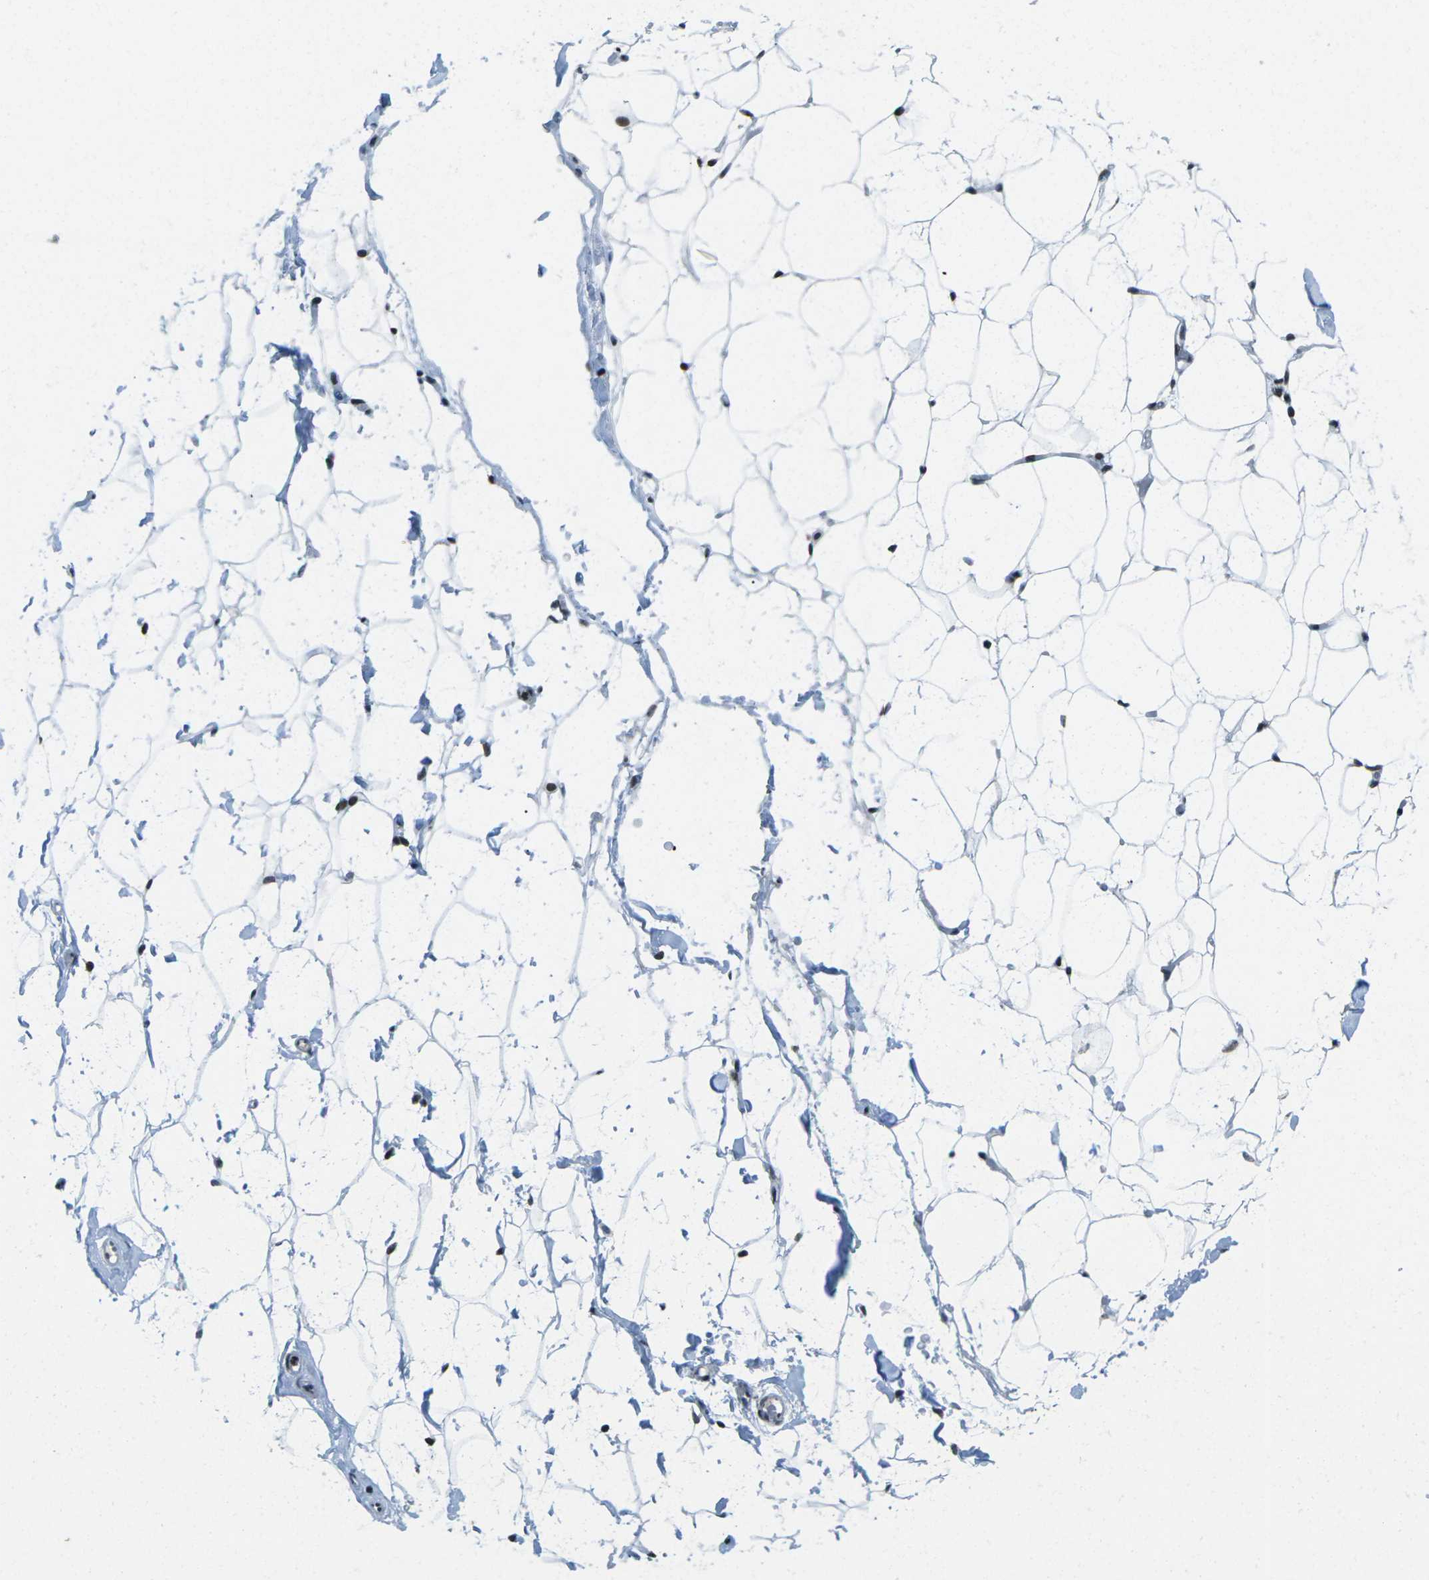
{"staining": {"intensity": "strong", "quantity": ">75%", "location": "nuclear"}, "tissue": "adipose tissue", "cell_type": "Adipocytes", "image_type": "normal", "snomed": [{"axis": "morphology", "description": "Normal tissue, NOS"}, {"axis": "topography", "description": "Breast"}, {"axis": "topography", "description": "Soft tissue"}], "caption": "Immunohistochemical staining of normal human adipose tissue reveals >75% levels of strong nuclear protein expression in approximately >75% of adipocytes. The protein is shown in brown color, while the nuclei are stained blue.", "gene": "EME1", "patient": {"sex": "female", "age": 75}}